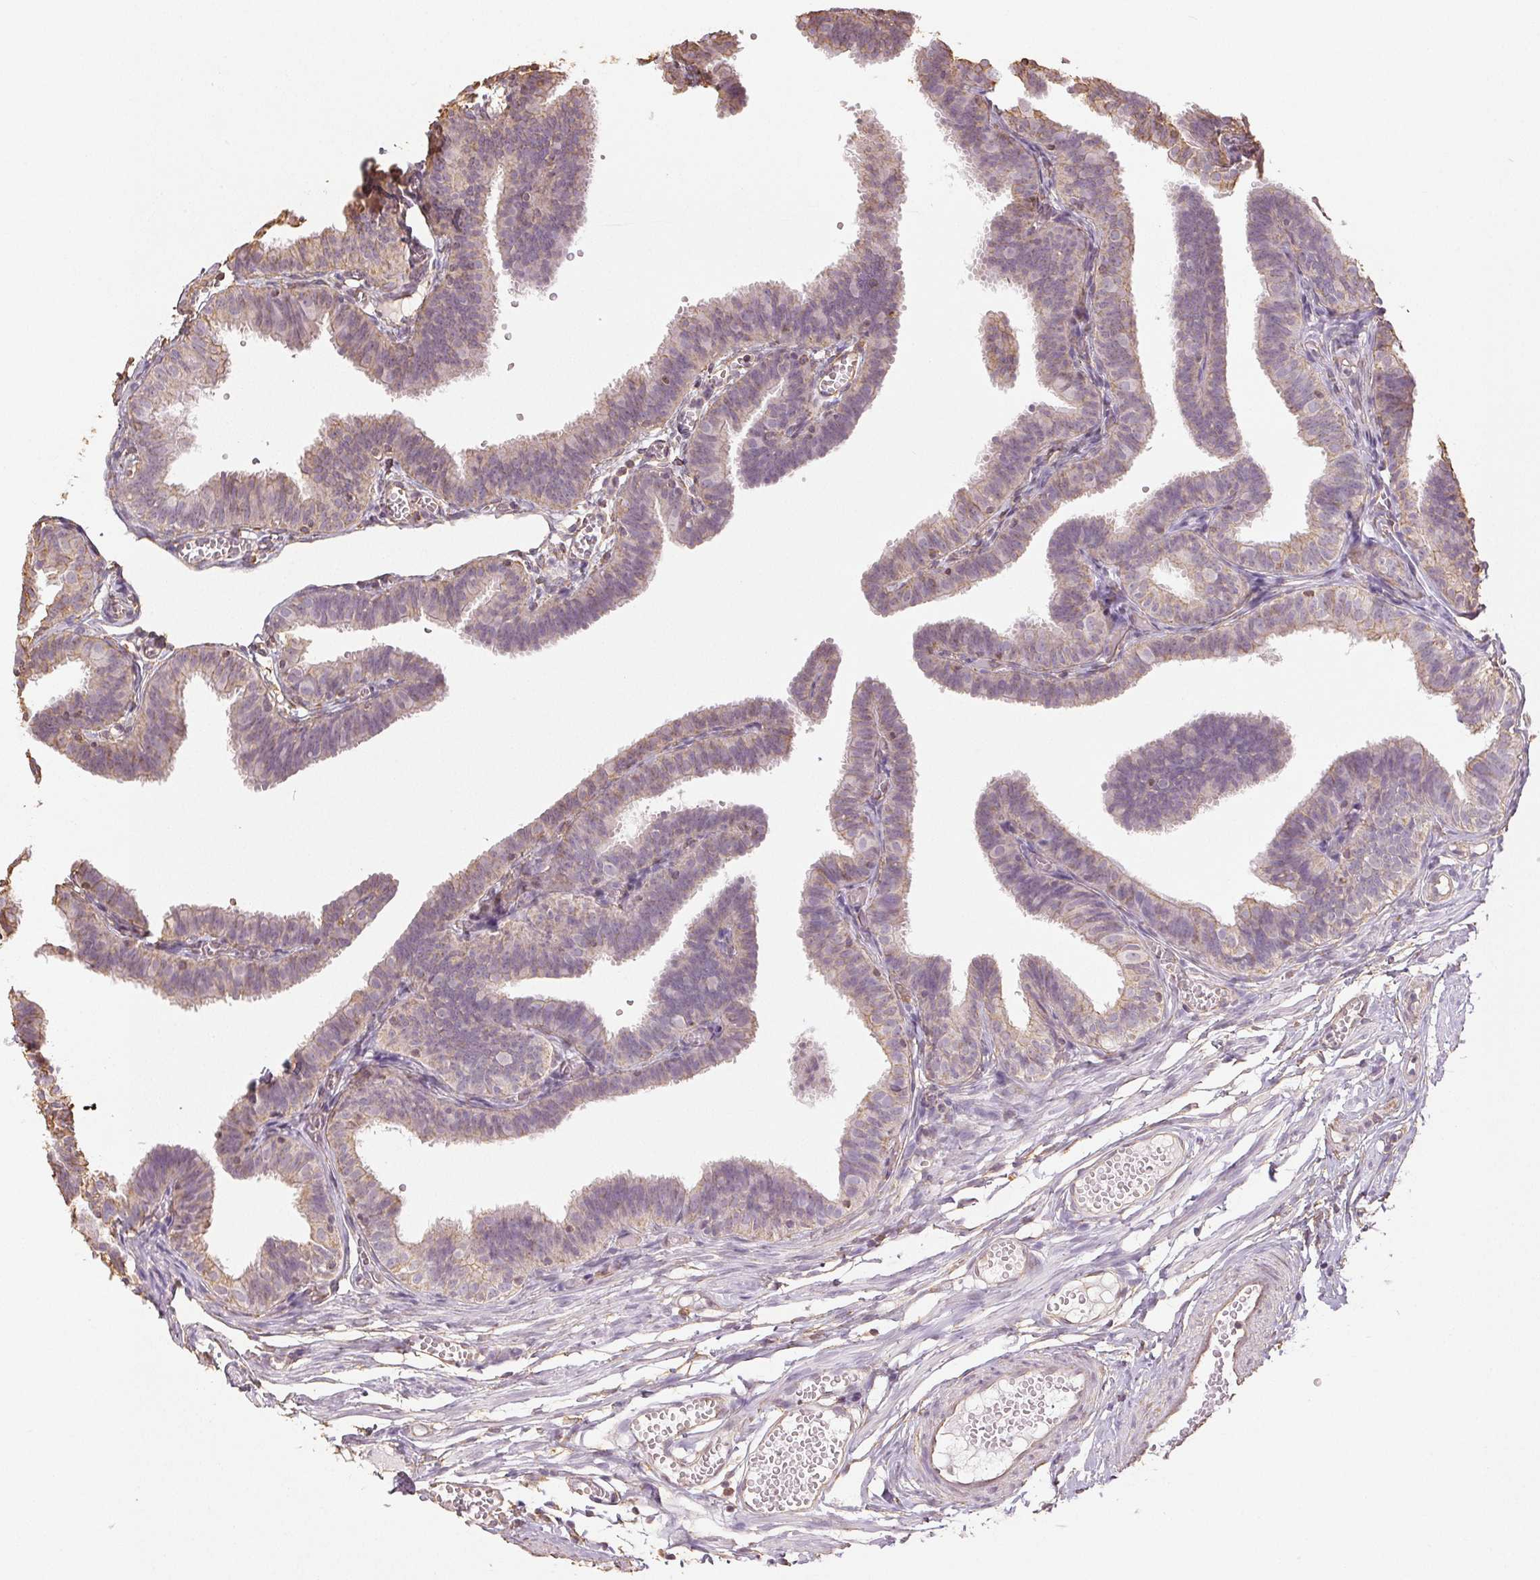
{"staining": {"intensity": "weak", "quantity": "<25%", "location": "cytoplasmic/membranous"}, "tissue": "fallopian tube", "cell_type": "Glandular cells", "image_type": "normal", "snomed": [{"axis": "morphology", "description": "Normal tissue, NOS"}, {"axis": "topography", "description": "Fallopian tube"}], "caption": "DAB immunohistochemical staining of benign human fallopian tube exhibits no significant staining in glandular cells.", "gene": "COL7A1", "patient": {"sex": "female", "age": 25}}